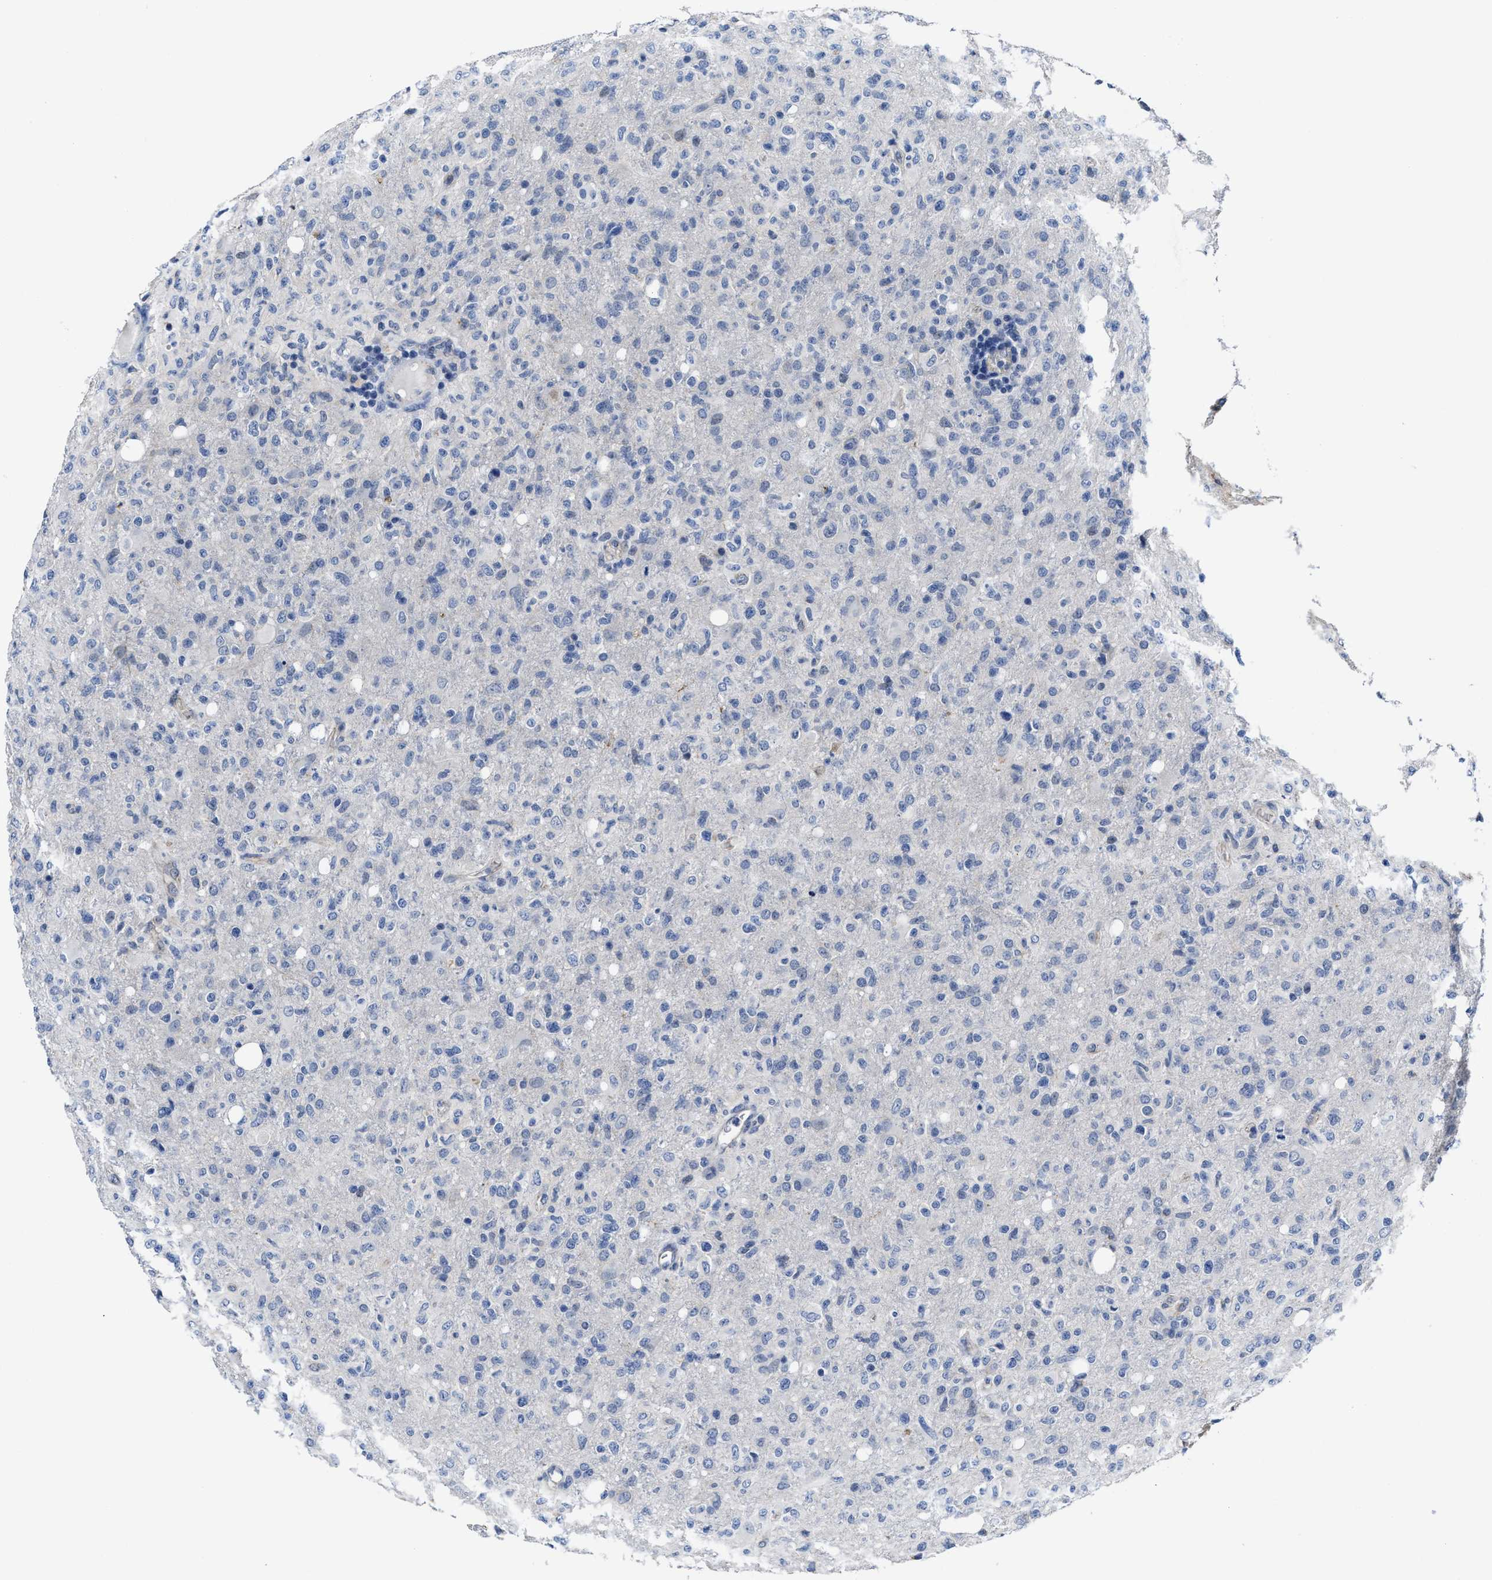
{"staining": {"intensity": "negative", "quantity": "none", "location": "none"}, "tissue": "glioma", "cell_type": "Tumor cells", "image_type": "cancer", "snomed": [{"axis": "morphology", "description": "Glioma, malignant, High grade"}, {"axis": "topography", "description": "Brain"}], "caption": "The photomicrograph demonstrates no significant expression in tumor cells of glioma. Nuclei are stained in blue.", "gene": "GHITM", "patient": {"sex": "female", "age": 57}}